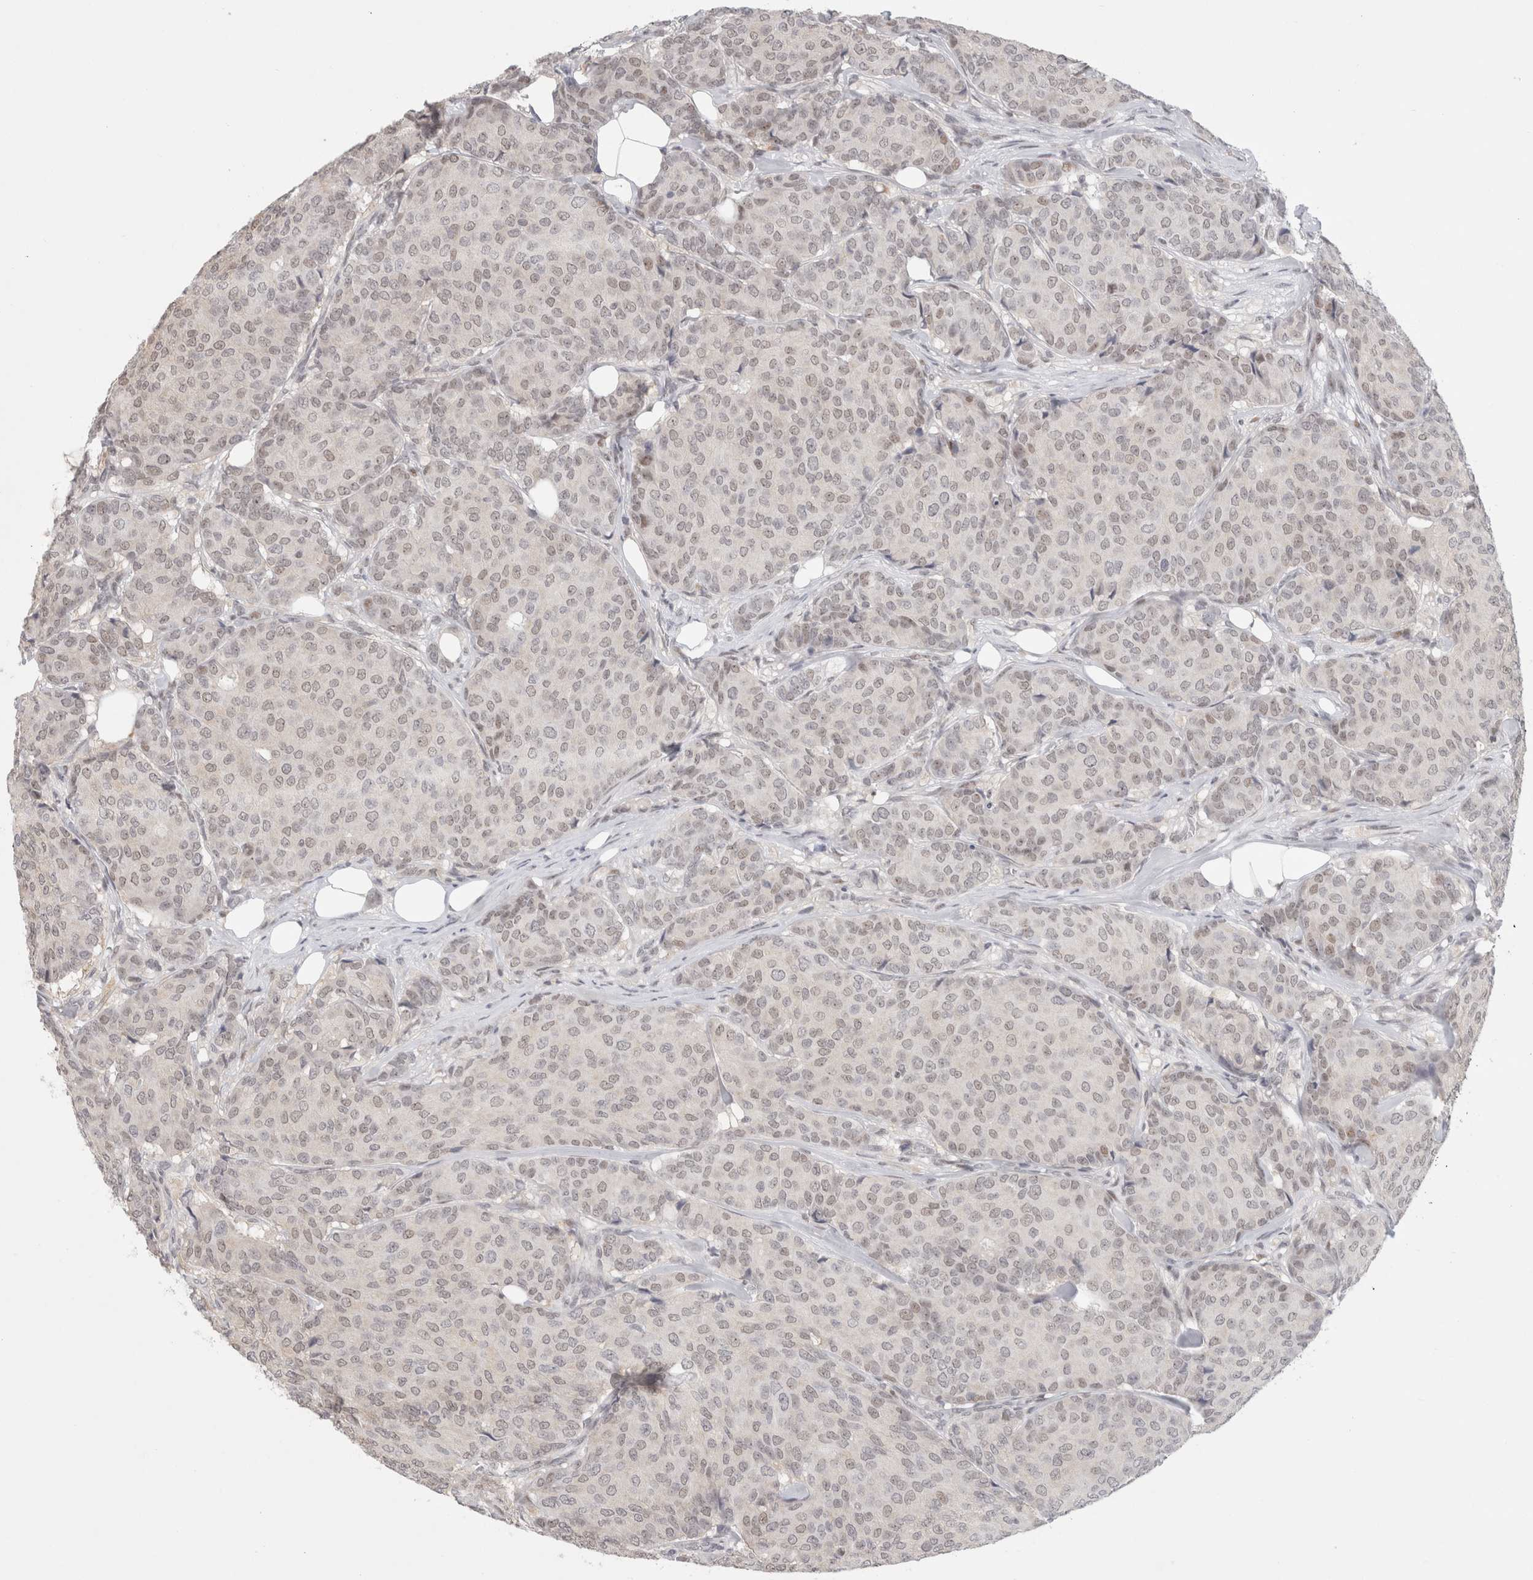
{"staining": {"intensity": "weak", "quantity": "<25%", "location": "nuclear"}, "tissue": "breast cancer", "cell_type": "Tumor cells", "image_type": "cancer", "snomed": [{"axis": "morphology", "description": "Duct carcinoma"}, {"axis": "topography", "description": "Breast"}], "caption": "This is an IHC image of human breast cancer (intraductal carcinoma). There is no staining in tumor cells.", "gene": "SENP6", "patient": {"sex": "female", "age": 75}}